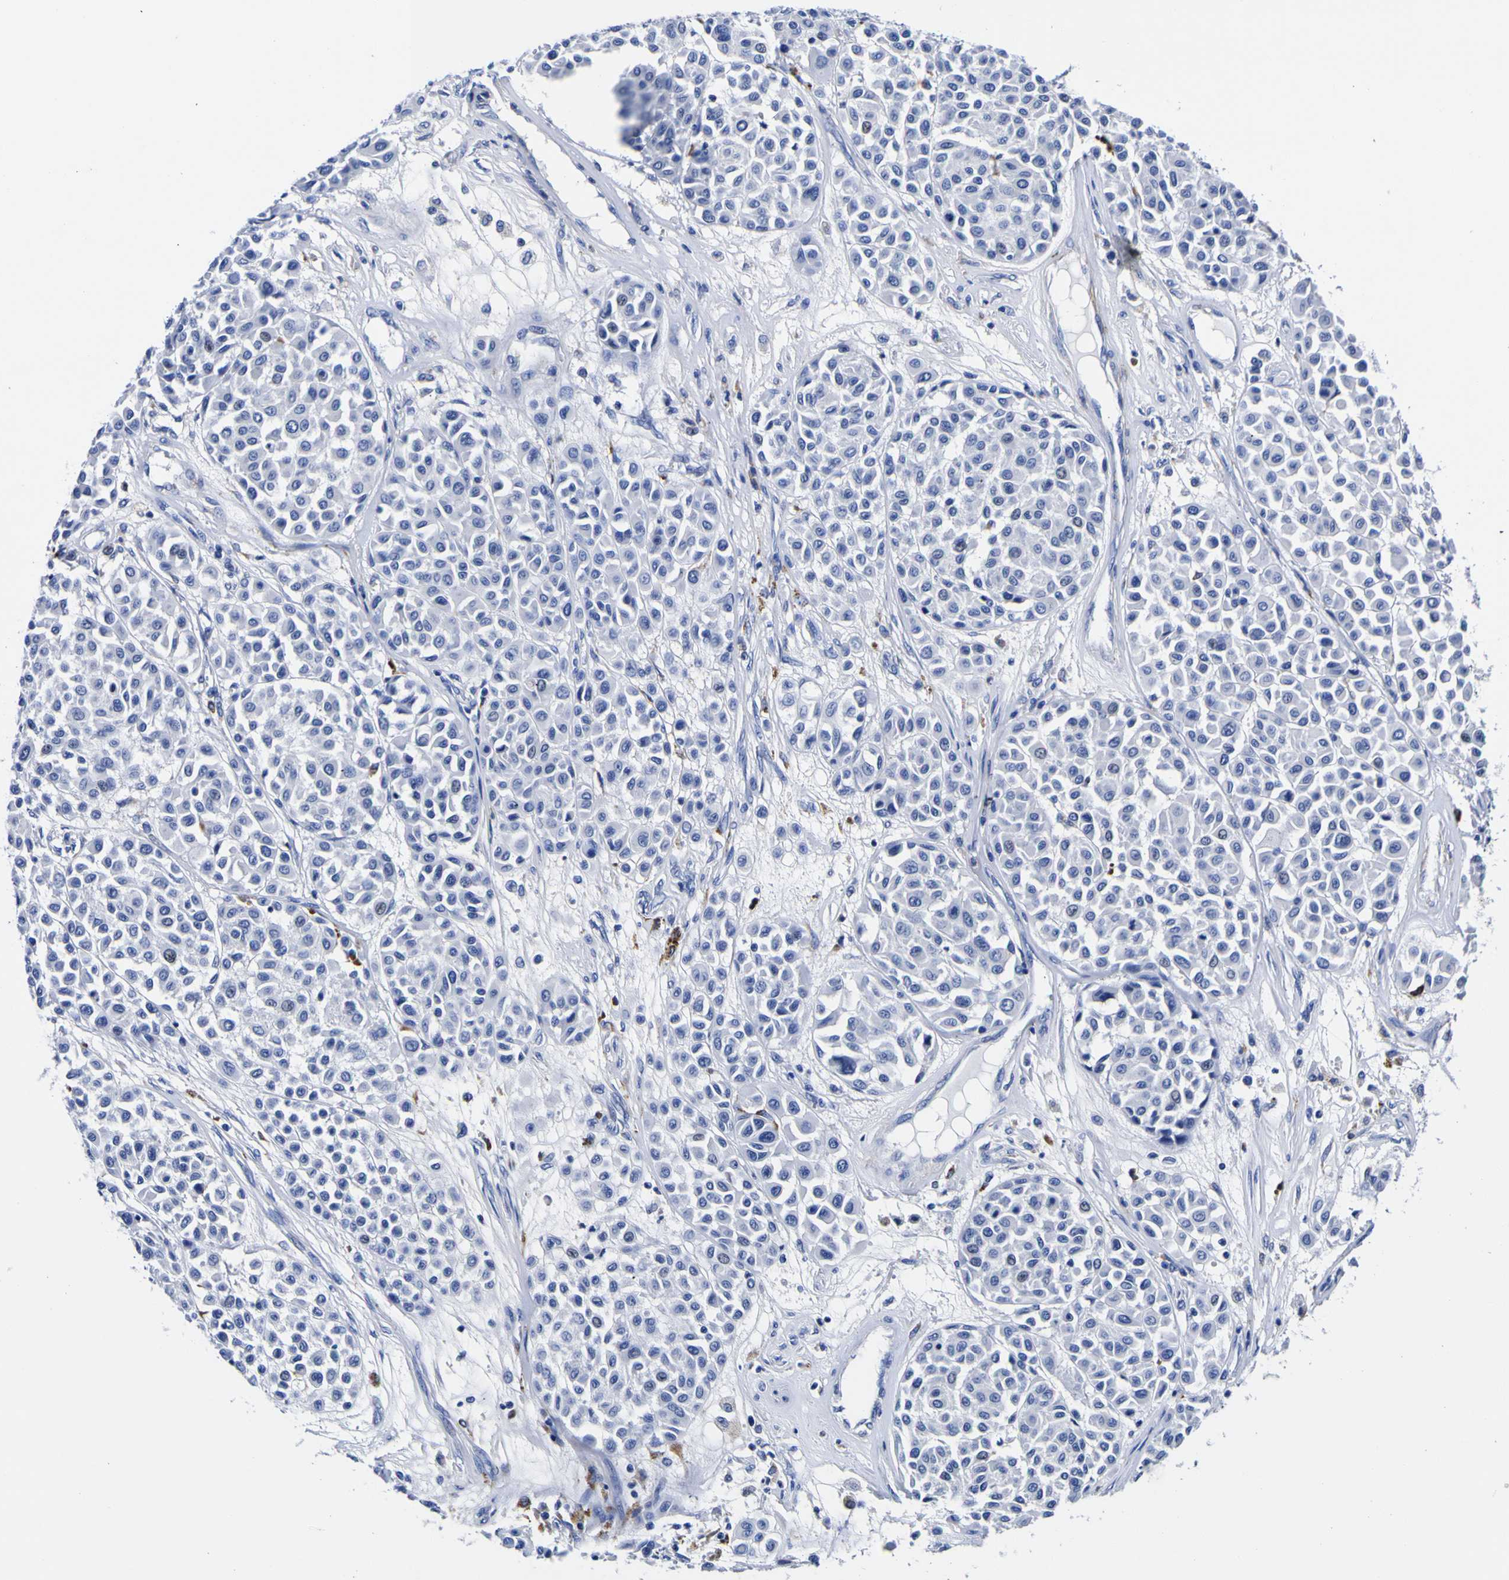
{"staining": {"intensity": "negative", "quantity": "none", "location": "none"}, "tissue": "melanoma", "cell_type": "Tumor cells", "image_type": "cancer", "snomed": [{"axis": "morphology", "description": "Malignant melanoma, Metastatic site"}, {"axis": "topography", "description": "Soft tissue"}], "caption": "The immunohistochemistry histopathology image has no significant positivity in tumor cells of melanoma tissue.", "gene": "HLA-DQA1", "patient": {"sex": "male", "age": 41}}